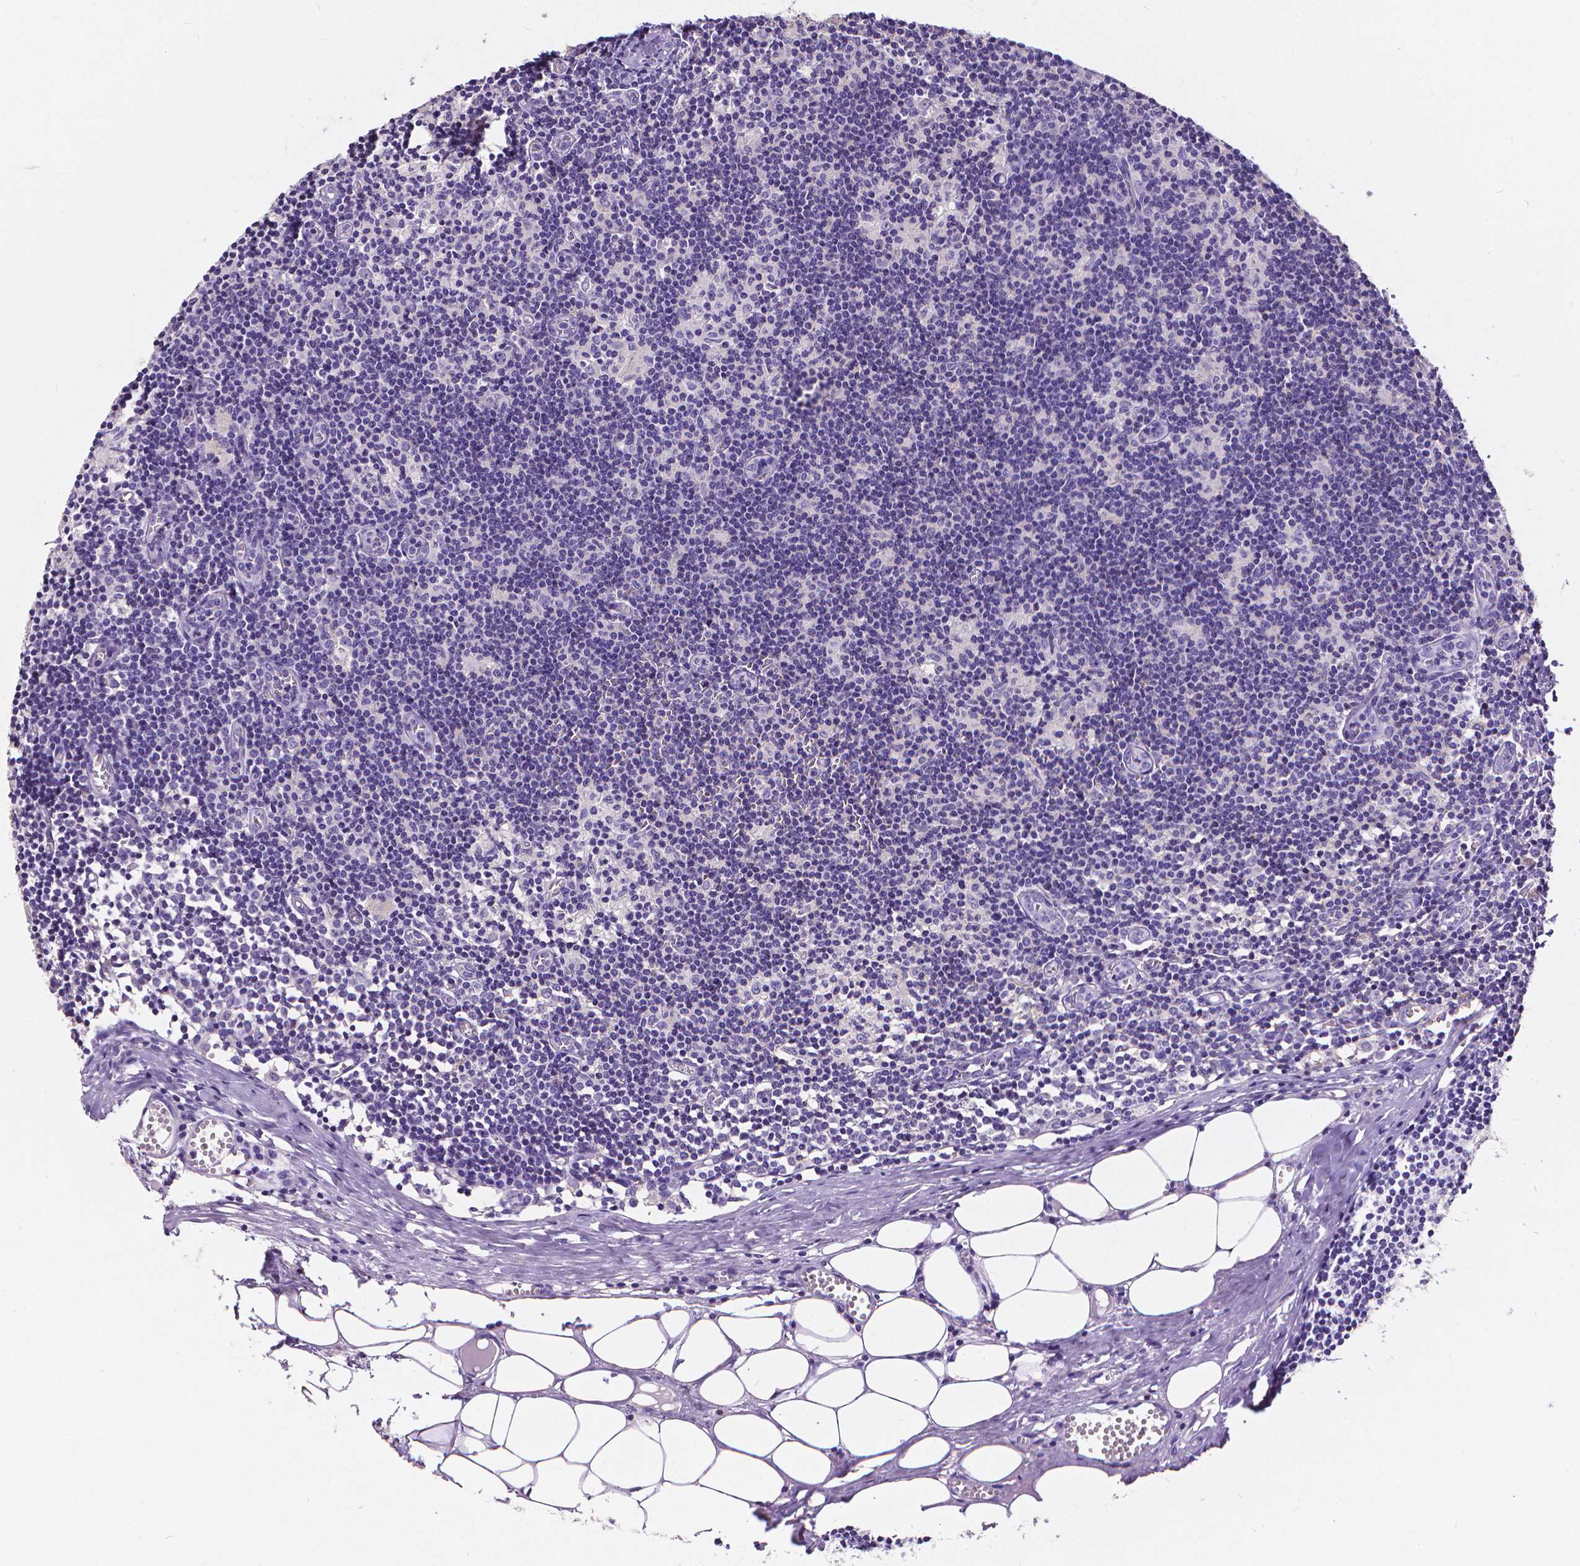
{"staining": {"intensity": "negative", "quantity": "none", "location": "none"}, "tissue": "lymph node", "cell_type": "Germinal center cells", "image_type": "normal", "snomed": [{"axis": "morphology", "description": "Normal tissue, NOS"}, {"axis": "topography", "description": "Lymph node"}], "caption": "Protein analysis of unremarkable lymph node displays no significant expression in germinal center cells. (DAB immunohistochemistry (IHC) with hematoxylin counter stain).", "gene": "CD4", "patient": {"sex": "female", "age": 52}}